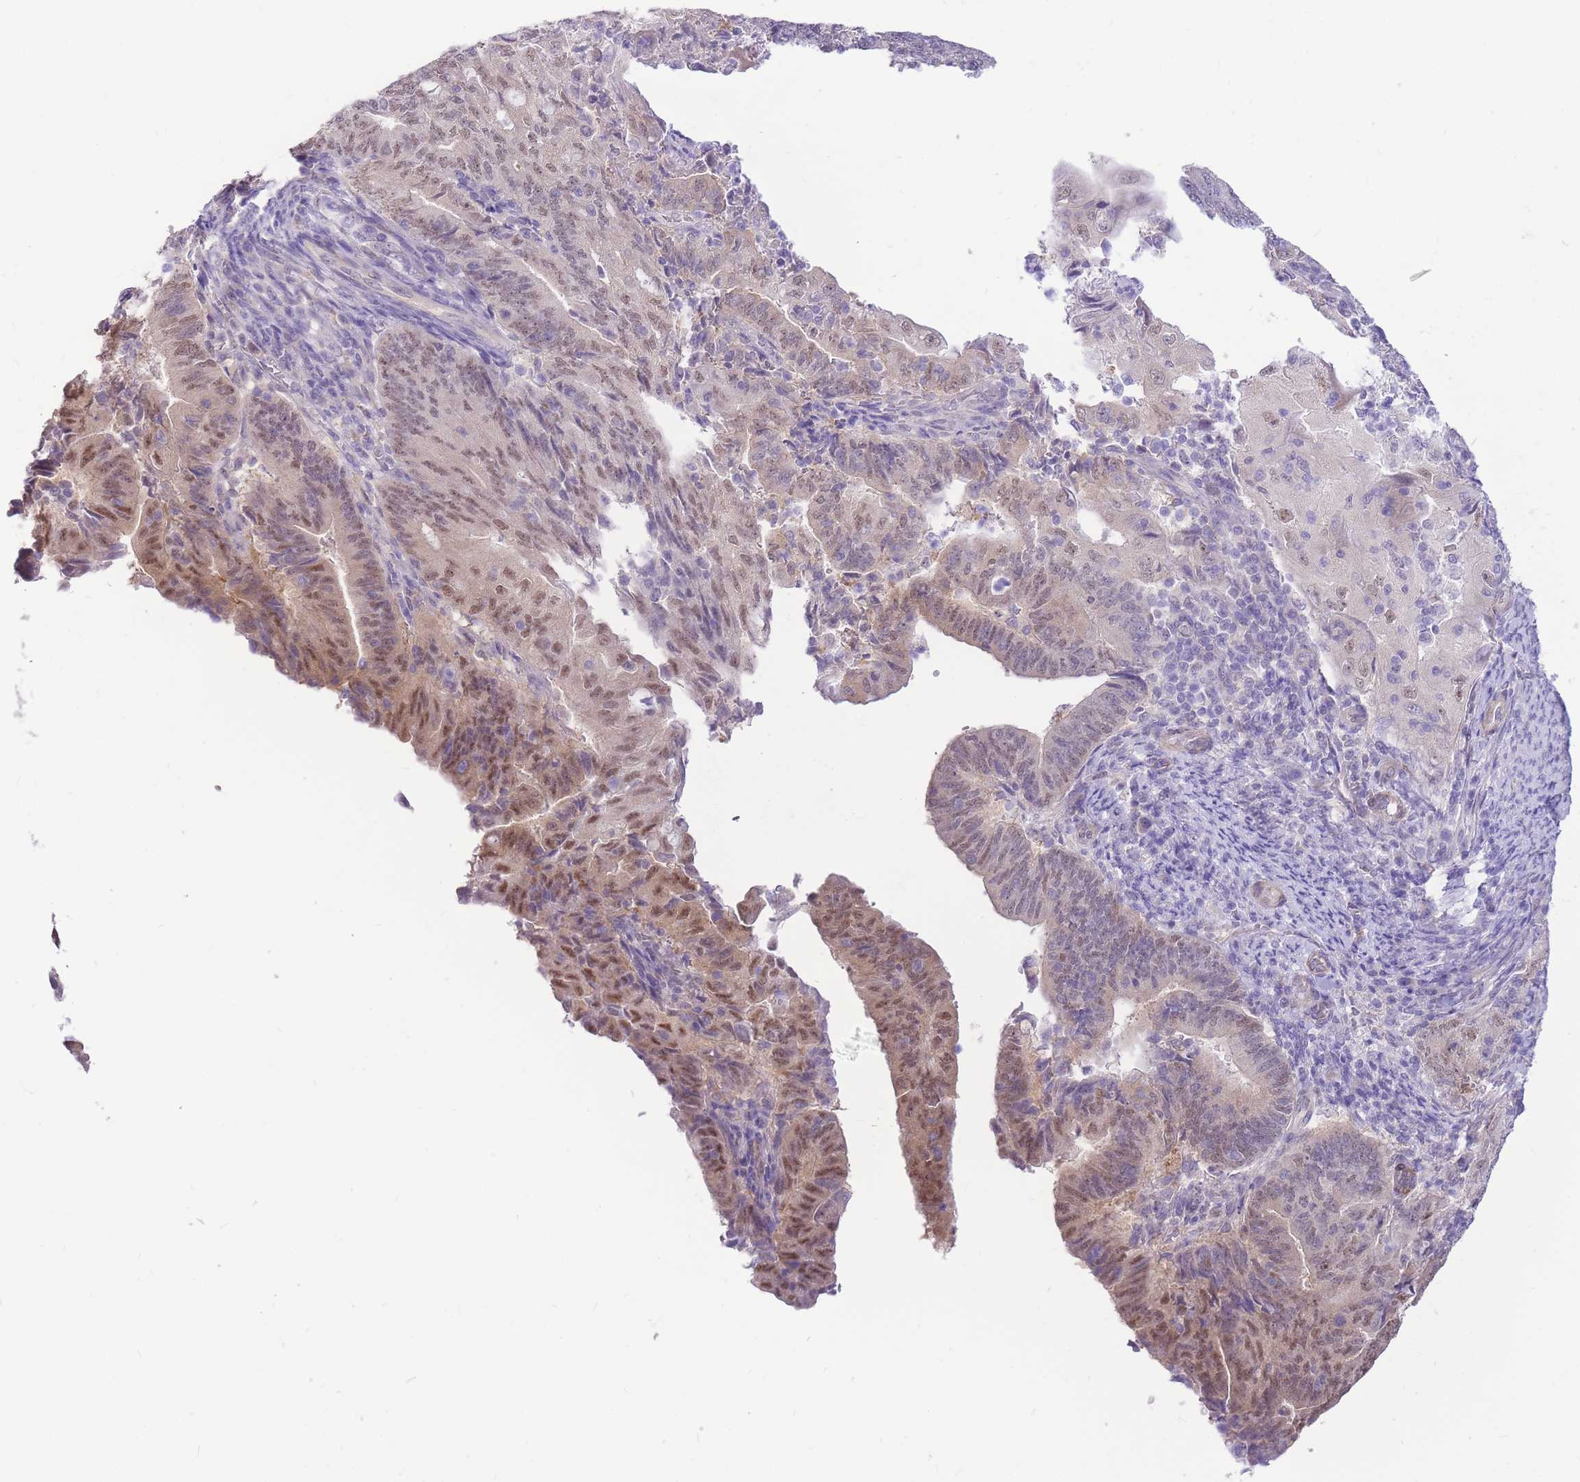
{"staining": {"intensity": "moderate", "quantity": "<25%", "location": "nuclear"}, "tissue": "endometrial cancer", "cell_type": "Tumor cells", "image_type": "cancer", "snomed": [{"axis": "morphology", "description": "Adenocarcinoma, NOS"}, {"axis": "topography", "description": "Endometrium"}], "caption": "Immunohistochemistry of adenocarcinoma (endometrial) exhibits low levels of moderate nuclear positivity in about <25% of tumor cells.", "gene": "S100PBP", "patient": {"sex": "female", "age": 70}}